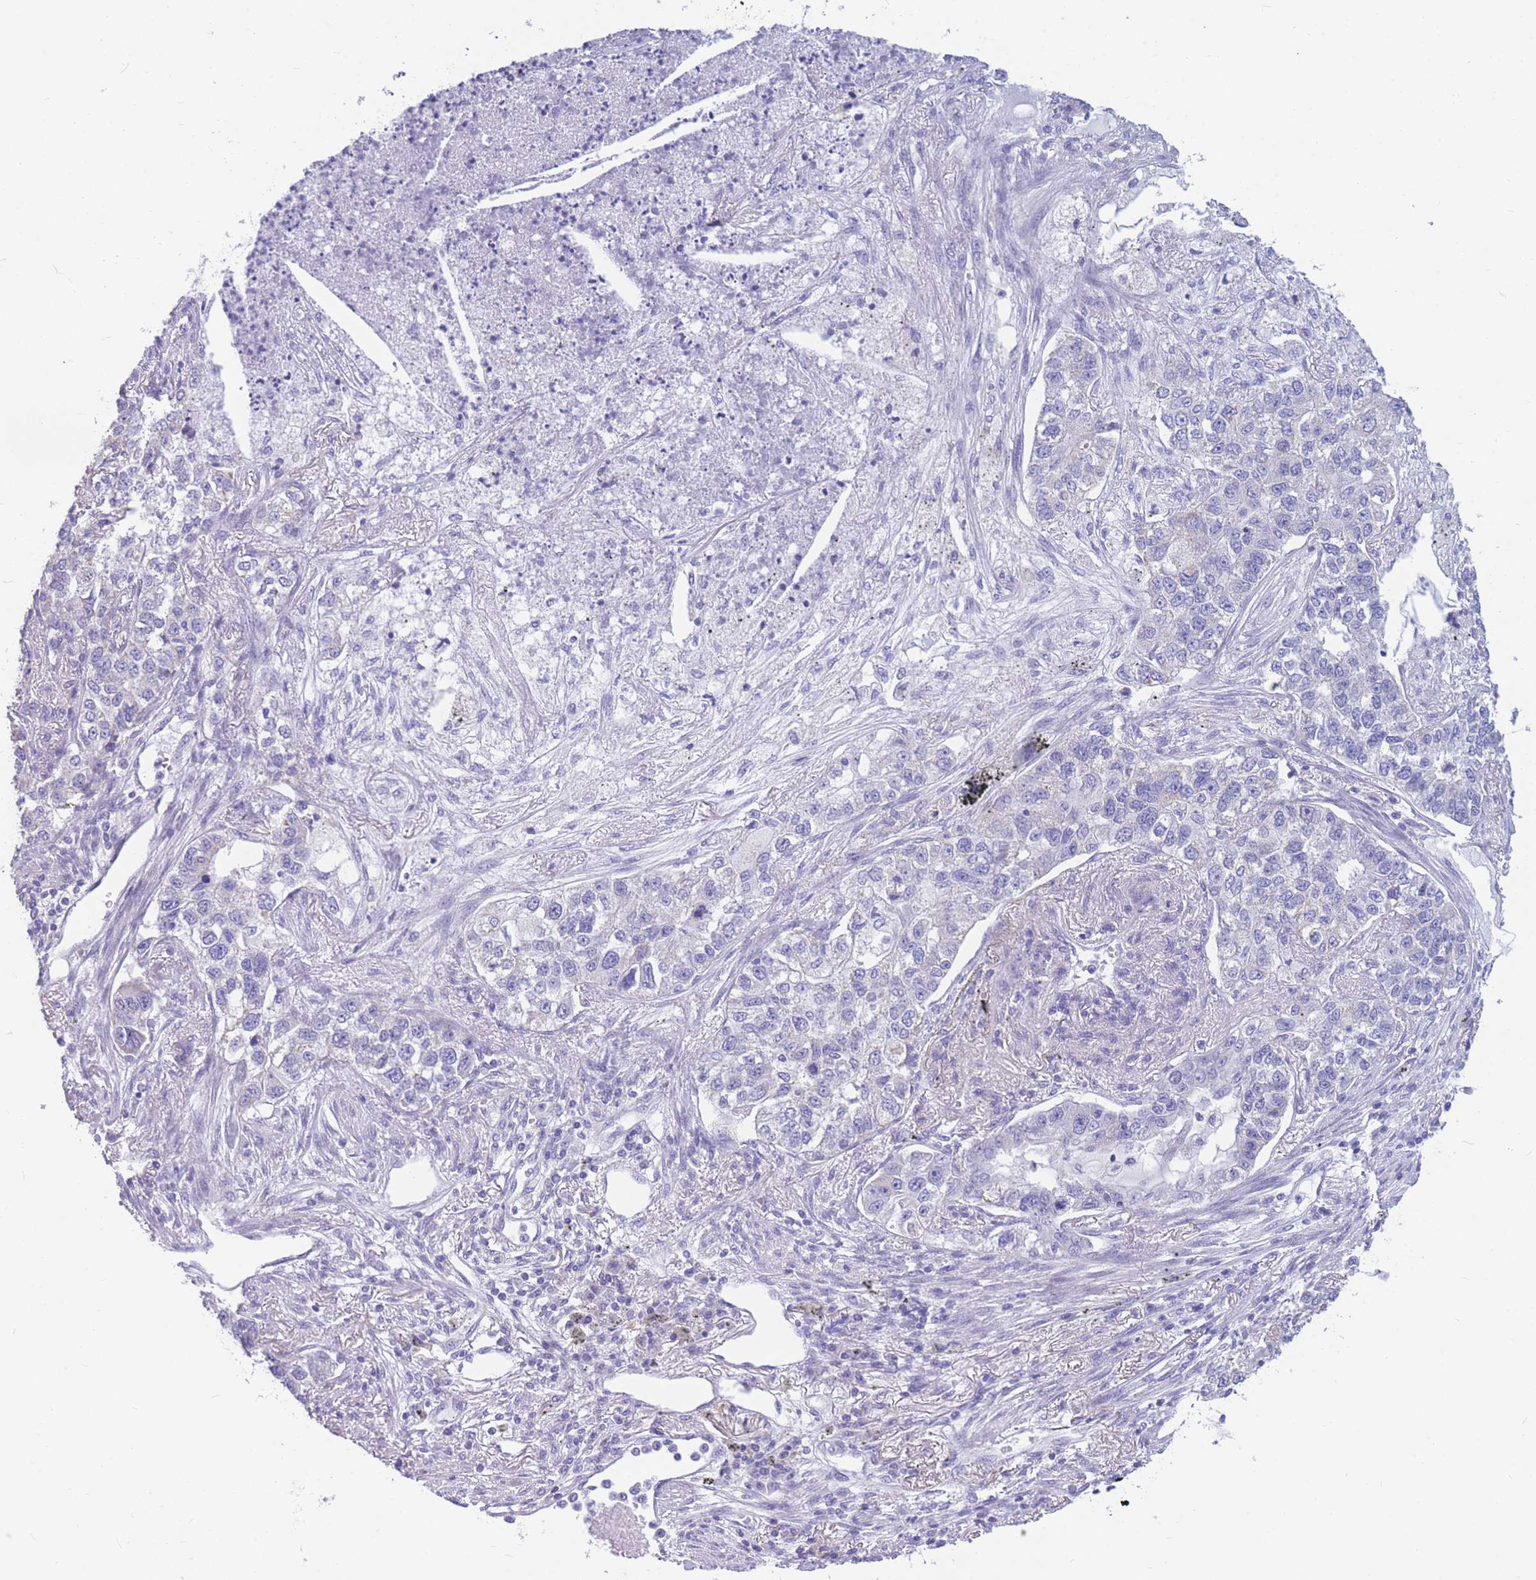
{"staining": {"intensity": "negative", "quantity": "none", "location": "none"}, "tissue": "lung cancer", "cell_type": "Tumor cells", "image_type": "cancer", "snomed": [{"axis": "morphology", "description": "Adenocarcinoma, NOS"}, {"axis": "topography", "description": "Lung"}], "caption": "High power microscopy micrograph of an immunohistochemistry (IHC) histopathology image of adenocarcinoma (lung), revealing no significant staining in tumor cells.", "gene": "DHRS11", "patient": {"sex": "male", "age": 49}}